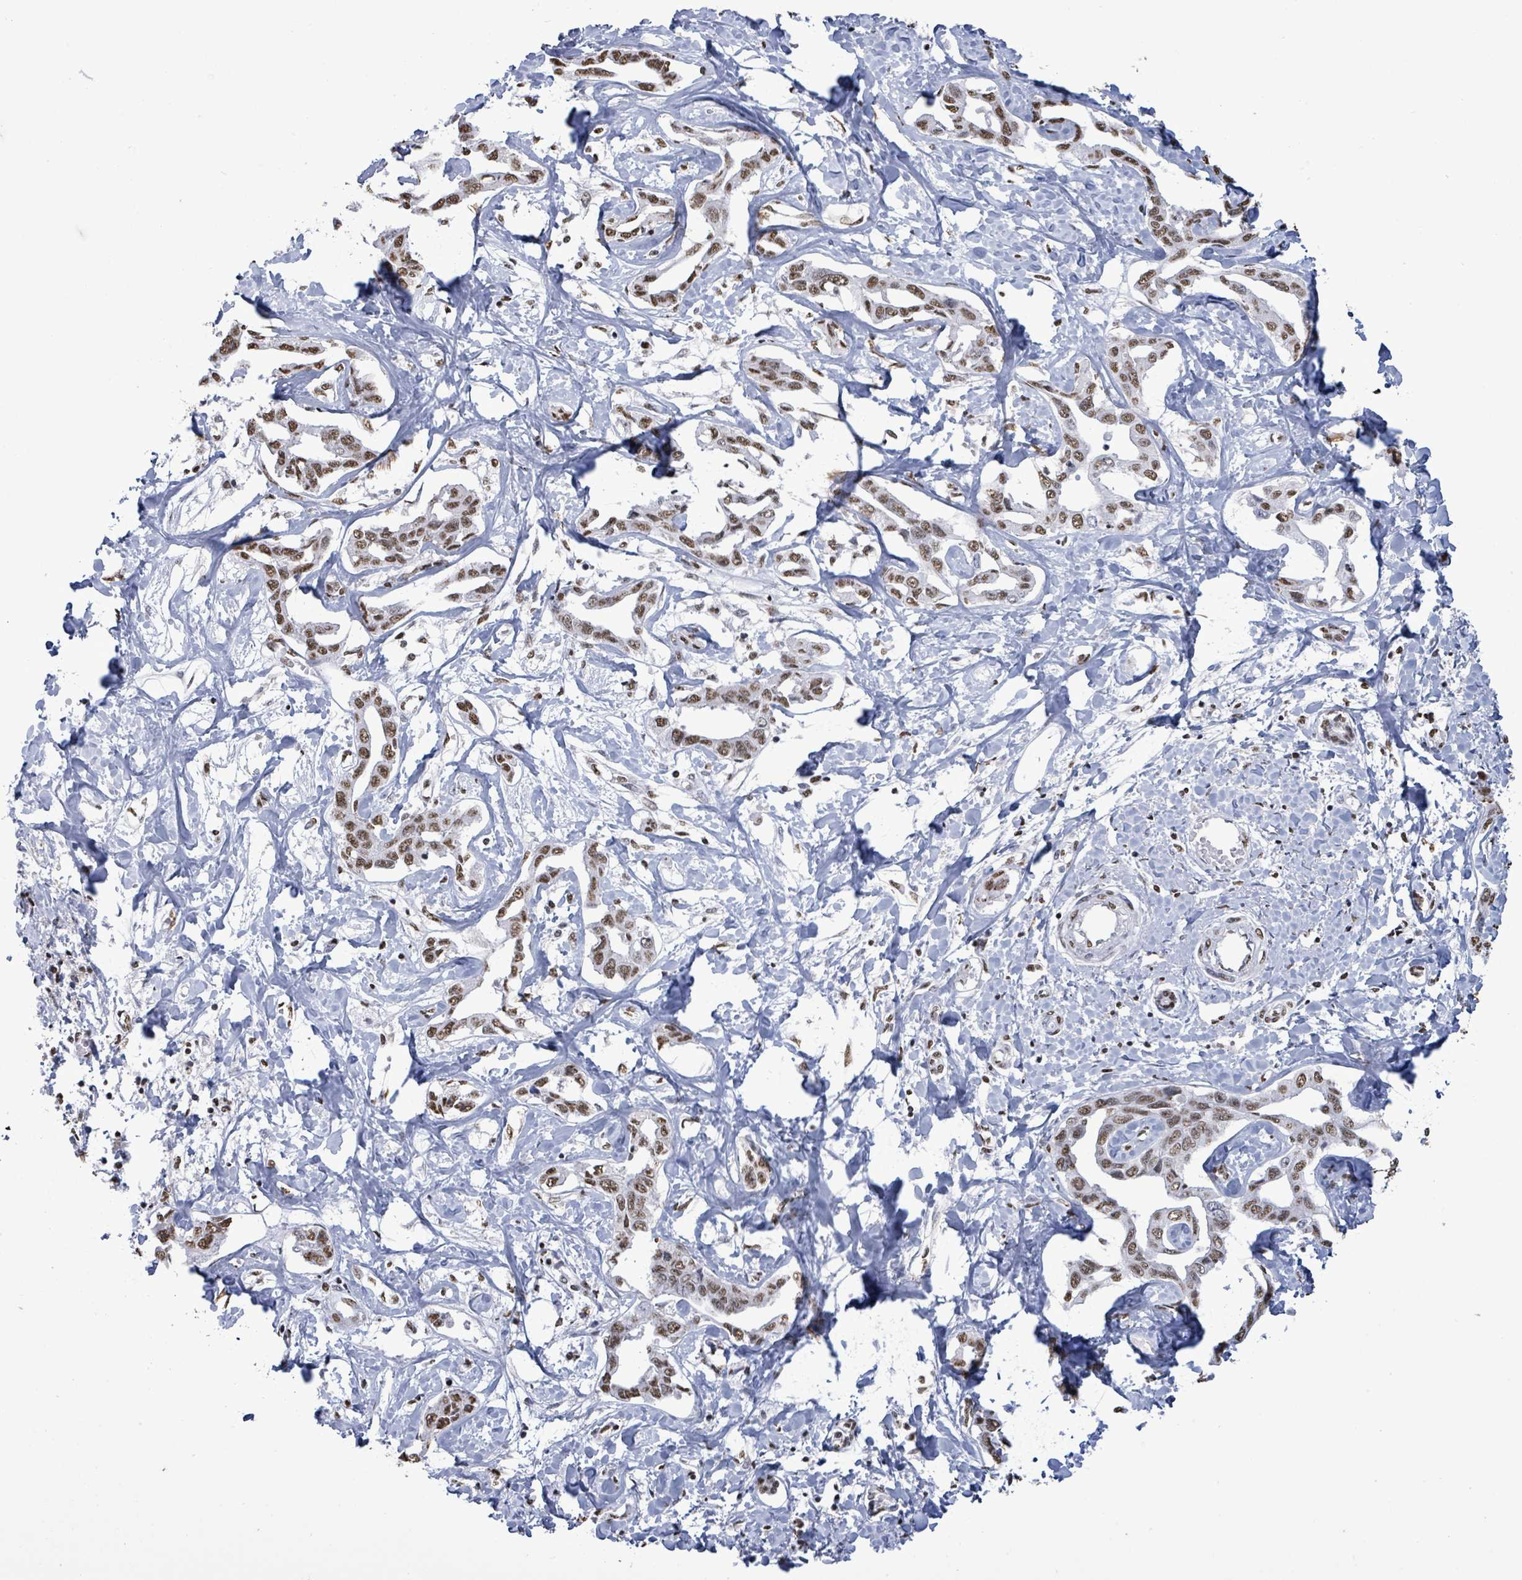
{"staining": {"intensity": "moderate", "quantity": ">75%", "location": "nuclear"}, "tissue": "liver cancer", "cell_type": "Tumor cells", "image_type": "cancer", "snomed": [{"axis": "morphology", "description": "Cholangiocarcinoma"}, {"axis": "topography", "description": "Liver"}], "caption": "Approximately >75% of tumor cells in liver cancer (cholangiocarcinoma) display moderate nuclear protein positivity as visualized by brown immunohistochemical staining.", "gene": "SAMD14", "patient": {"sex": "male", "age": 59}}